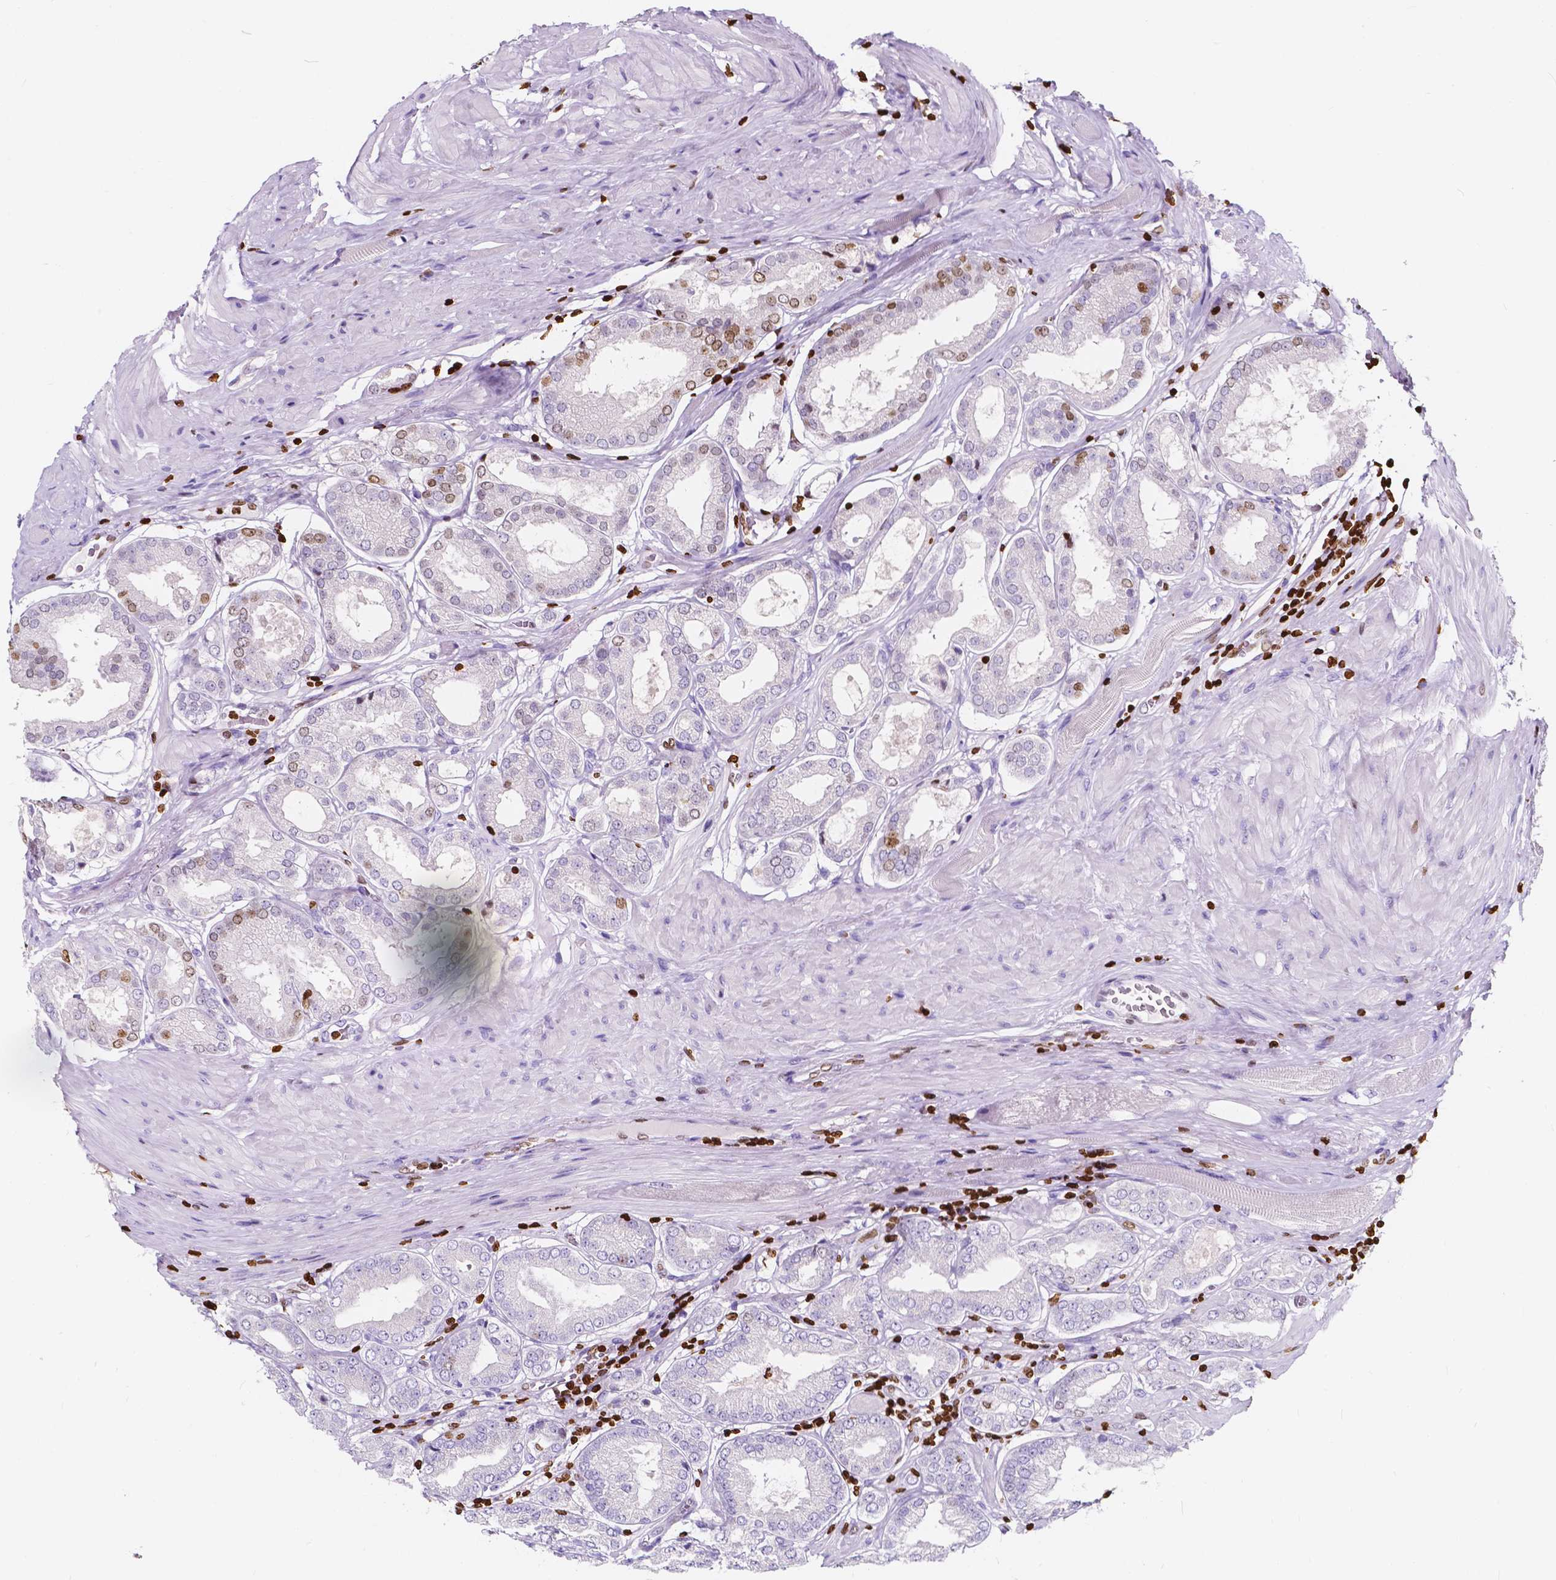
{"staining": {"intensity": "weak", "quantity": "<25%", "location": "nuclear"}, "tissue": "prostate cancer", "cell_type": "Tumor cells", "image_type": "cancer", "snomed": [{"axis": "morphology", "description": "Adenocarcinoma, NOS"}, {"axis": "topography", "description": "Prostate"}], "caption": "The histopathology image displays no significant expression in tumor cells of adenocarcinoma (prostate).", "gene": "CBY3", "patient": {"sex": "male", "age": 63}}